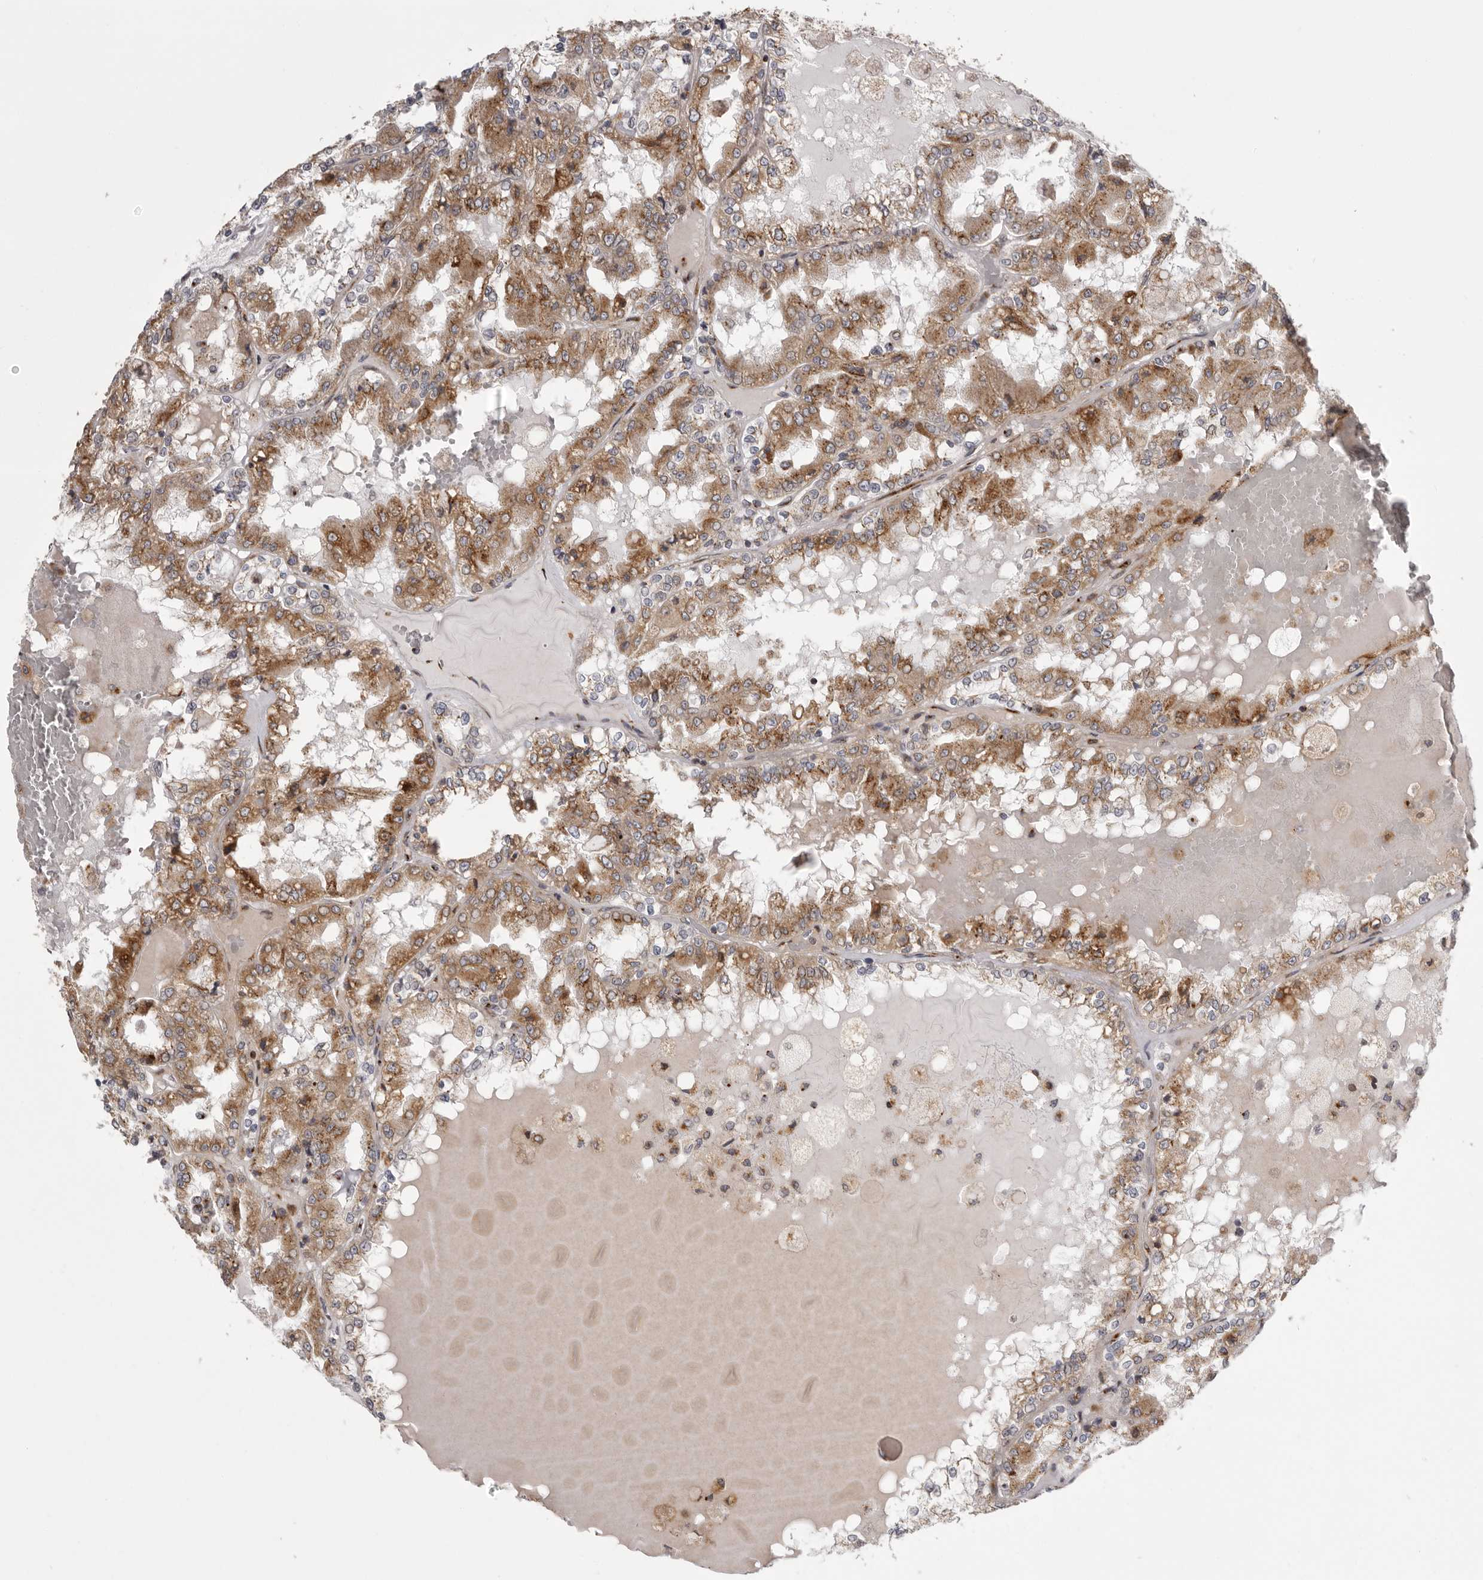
{"staining": {"intensity": "moderate", "quantity": ">75%", "location": "cytoplasmic/membranous"}, "tissue": "renal cancer", "cell_type": "Tumor cells", "image_type": "cancer", "snomed": [{"axis": "morphology", "description": "Adenocarcinoma, NOS"}, {"axis": "topography", "description": "Kidney"}], "caption": "The image demonstrates staining of renal cancer (adenocarcinoma), revealing moderate cytoplasmic/membranous protein expression (brown color) within tumor cells. The staining is performed using DAB brown chromogen to label protein expression. The nuclei are counter-stained blue using hematoxylin.", "gene": "WDR47", "patient": {"sex": "female", "age": 56}}